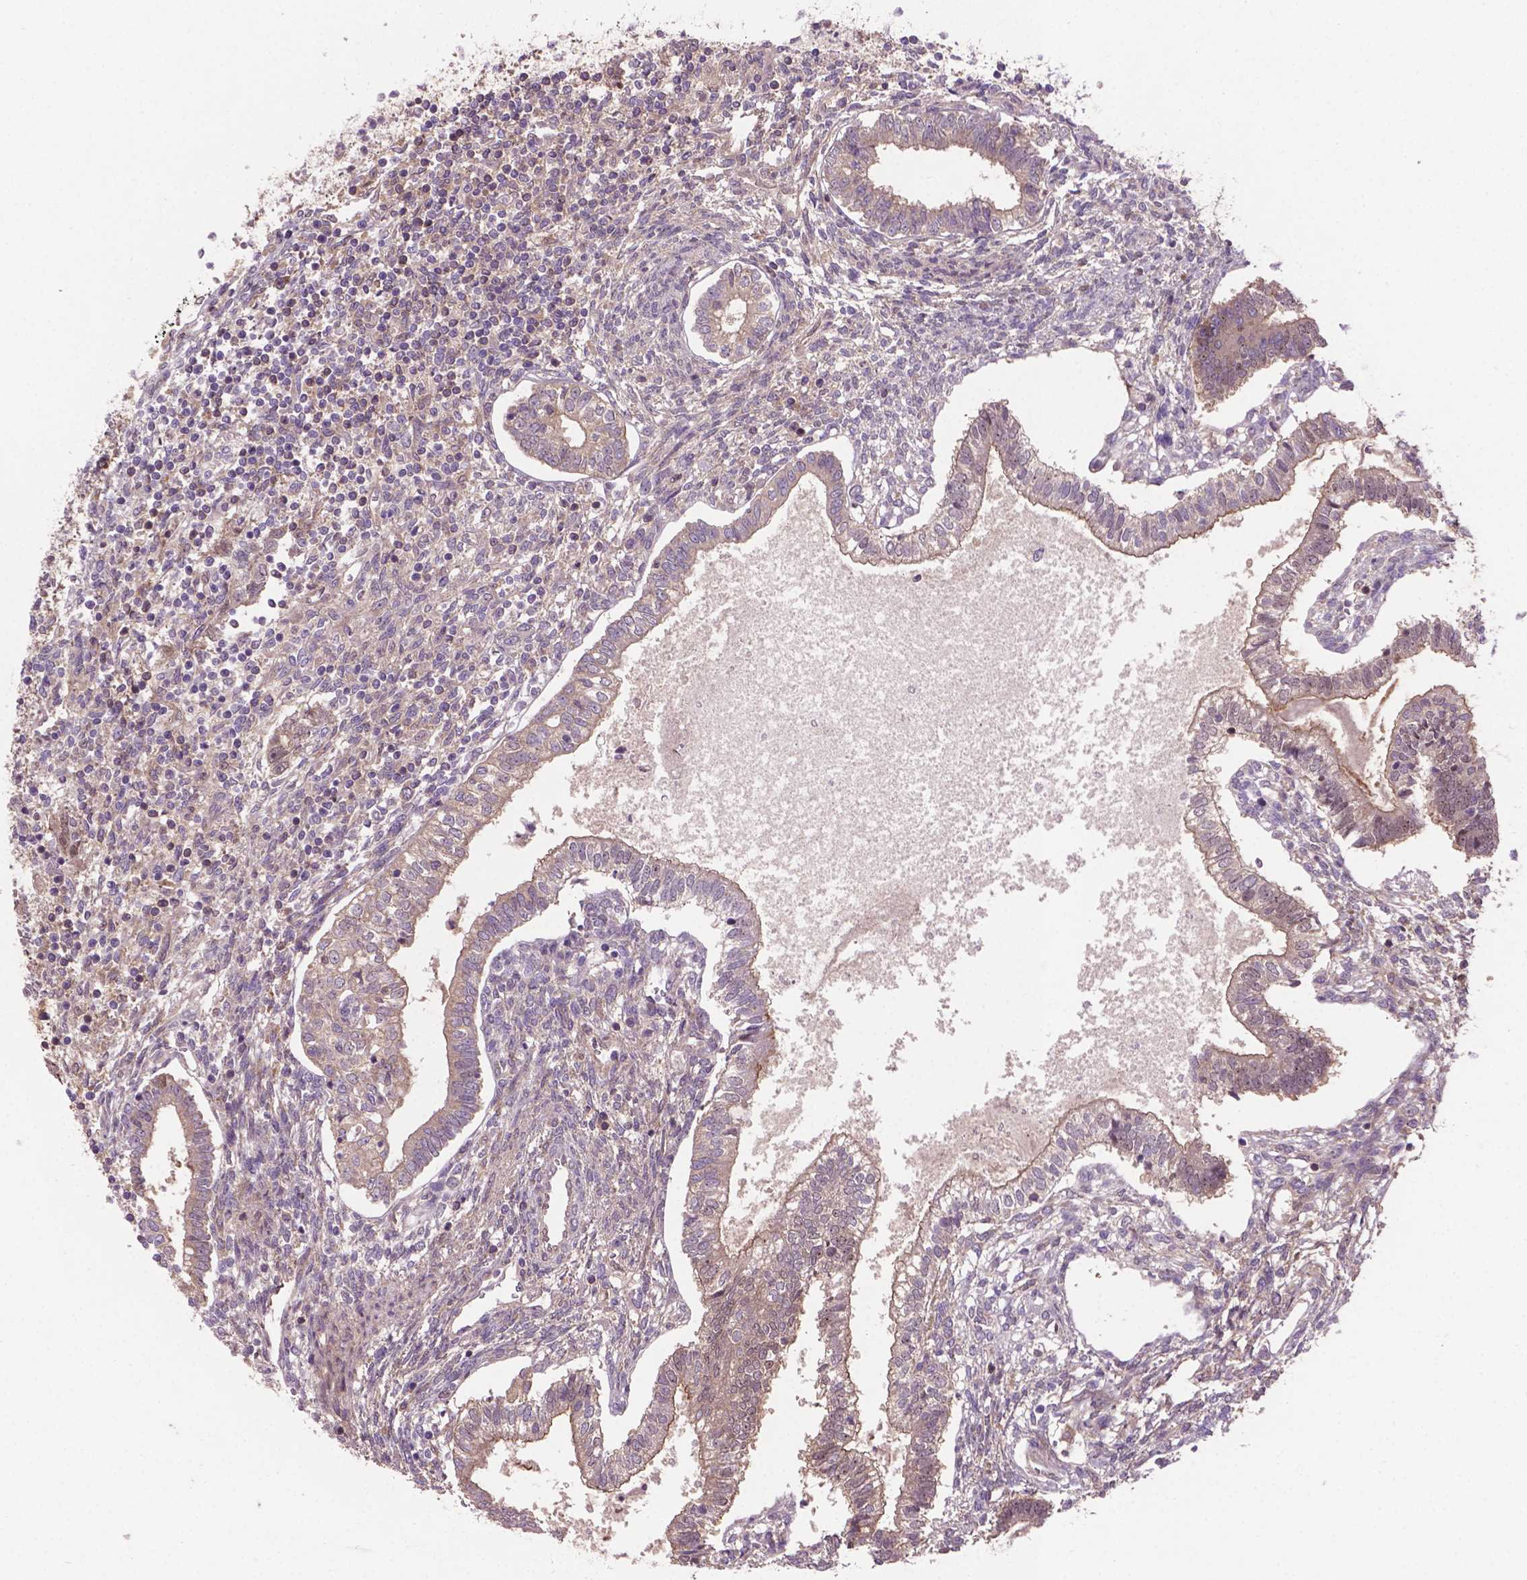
{"staining": {"intensity": "moderate", "quantity": "<25%", "location": "cytoplasmic/membranous"}, "tissue": "testis cancer", "cell_type": "Tumor cells", "image_type": "cancer", "snomed": [{"axis": "morphology", "description": "Carcinoma, Embryonal, NOS"}, {"axis": "topography", "description": "Testis"}], "caption": "Tumor cells show moderate cytoplasmic/membranous expression in approximately <25% of cells in testis cancer (embryonal carcinoma).", "gene": "SOX17", "patient": {"sex": "male", "age": 37}}